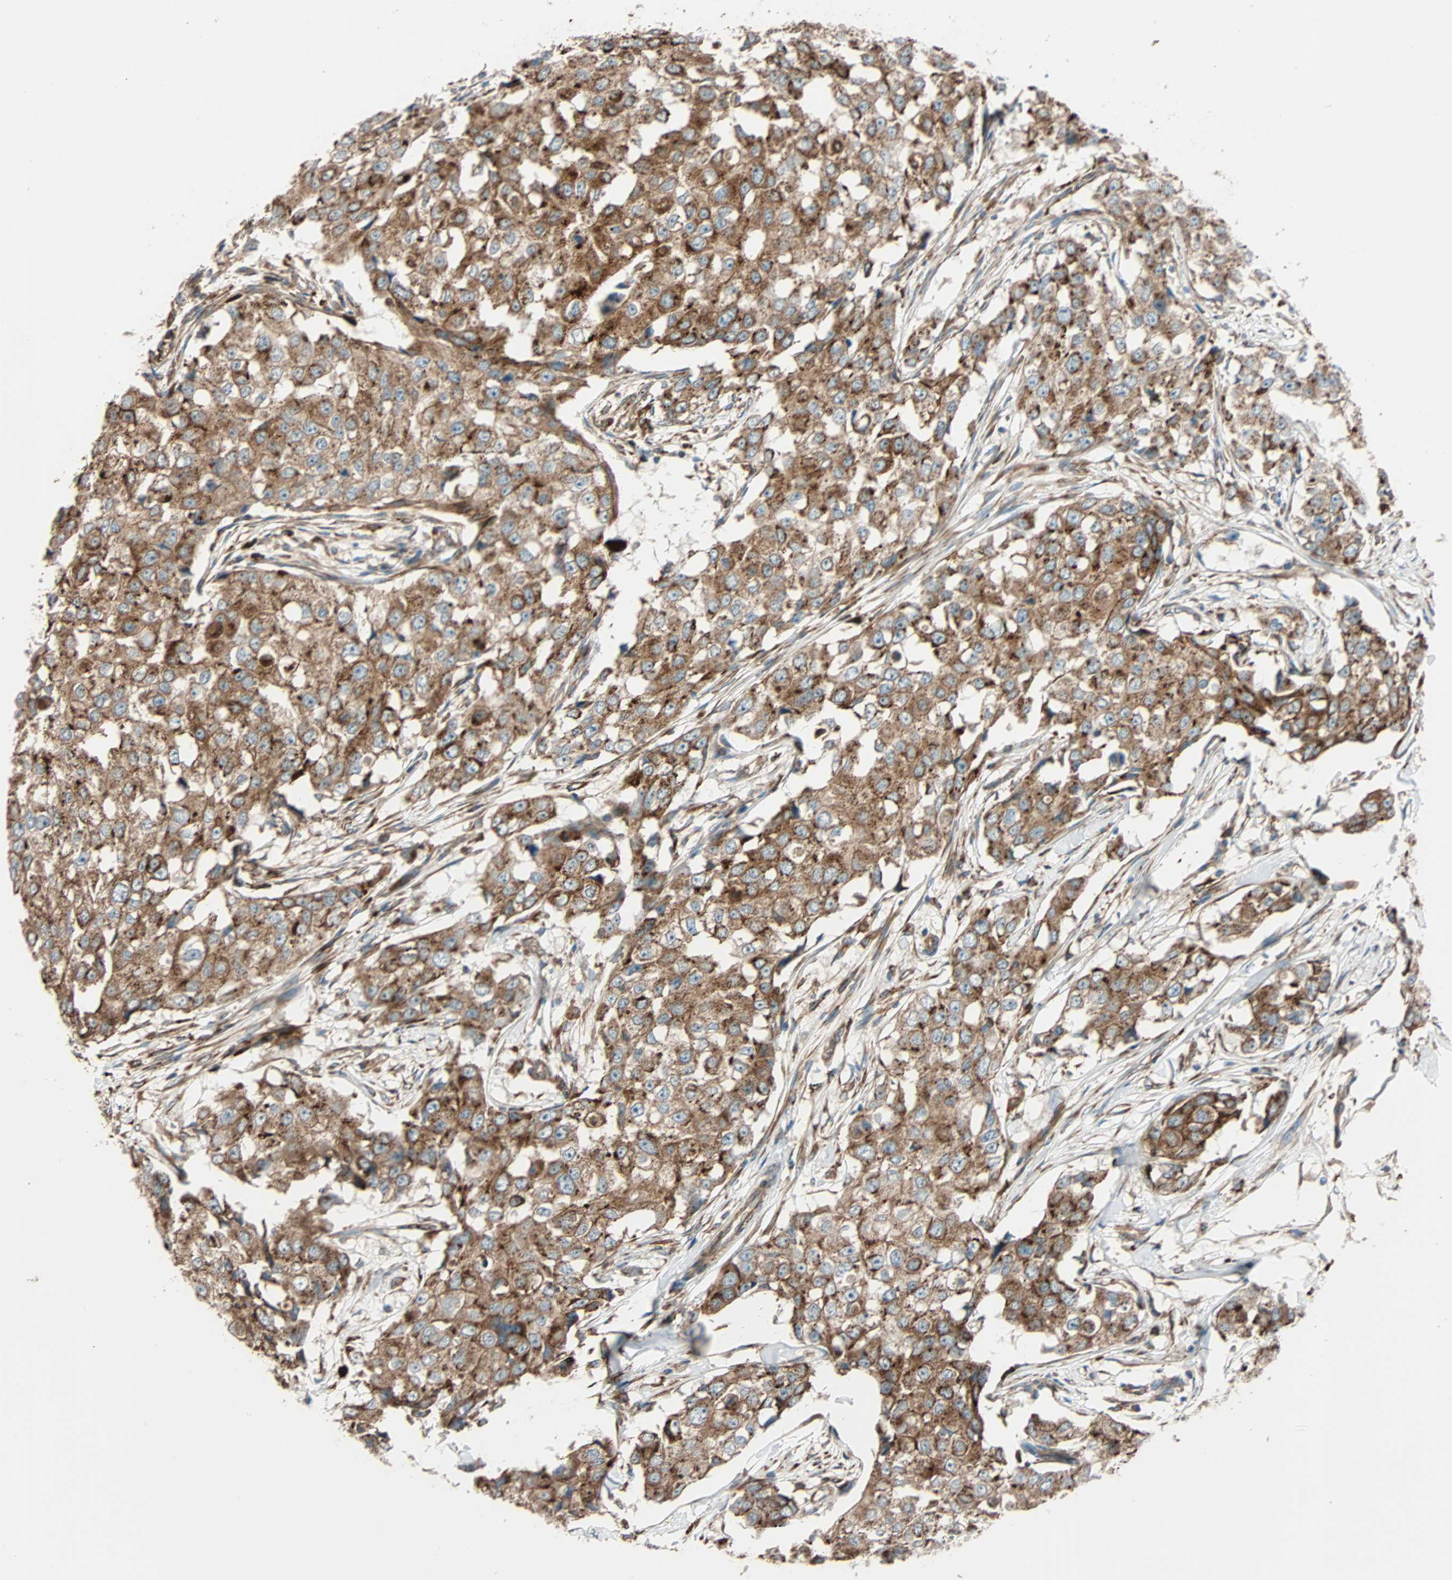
{"staining": {"intensity": "strong", "quantity": ">75%", "location": "cytoplasmic/membranous"}, "tissue": "breast cancer", "cell_type": "Tumor cells", "image_type": "cancer", "snomed": [{"axis": "morphology", "description": "Duct carcinoma"}, {"axis": "topography", "description": "Breast"}], "caption": "Breast cancer stained with IHC reveals strong cytoplasmic/membranous expression in about >75% of tumor cells.", "gene": "PHYH", "patient": {"sex": "female", "age": 27}}